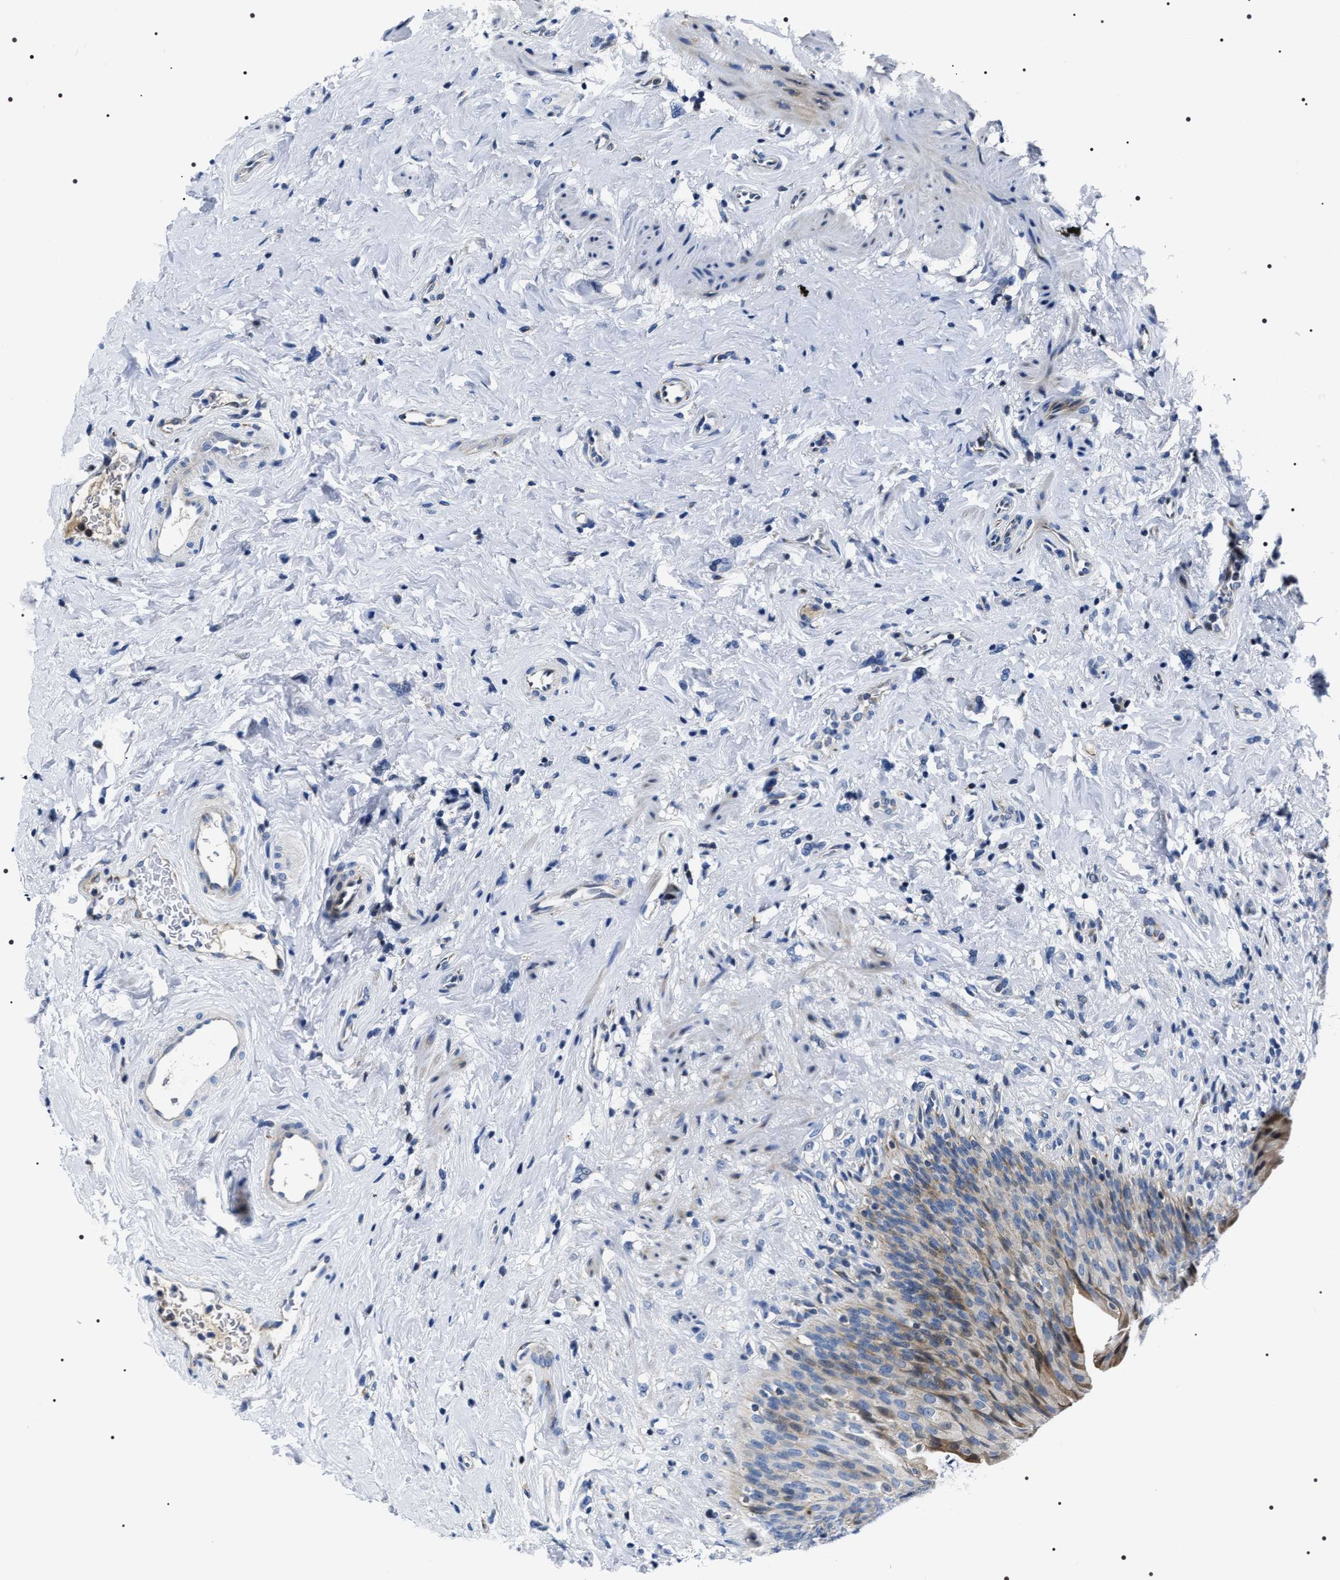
{"staining": {"intensity": "moderate", "quantity": "<25%", "location": "cytoplasmic/membranous"}, "tissue": "urinary bladder", "cell_type": "Urothelial cells", "image_type": "normal", "snomed": [{"axis": "morphology", "description": "Normal tissue, NOS"}, {"axis": "topography", "description": "Urinary bladder"}], "caption": "Immunohistochemical staining of normal urinary bladder exhibits low levels of moderate cytoplasmic/membranous positivity in approximately <25% of urothelial cells. (IHC, brightfield microscopy, high magnification).", "gene": "NTMT1", "patient": {"sex": "female", "age": 79}}